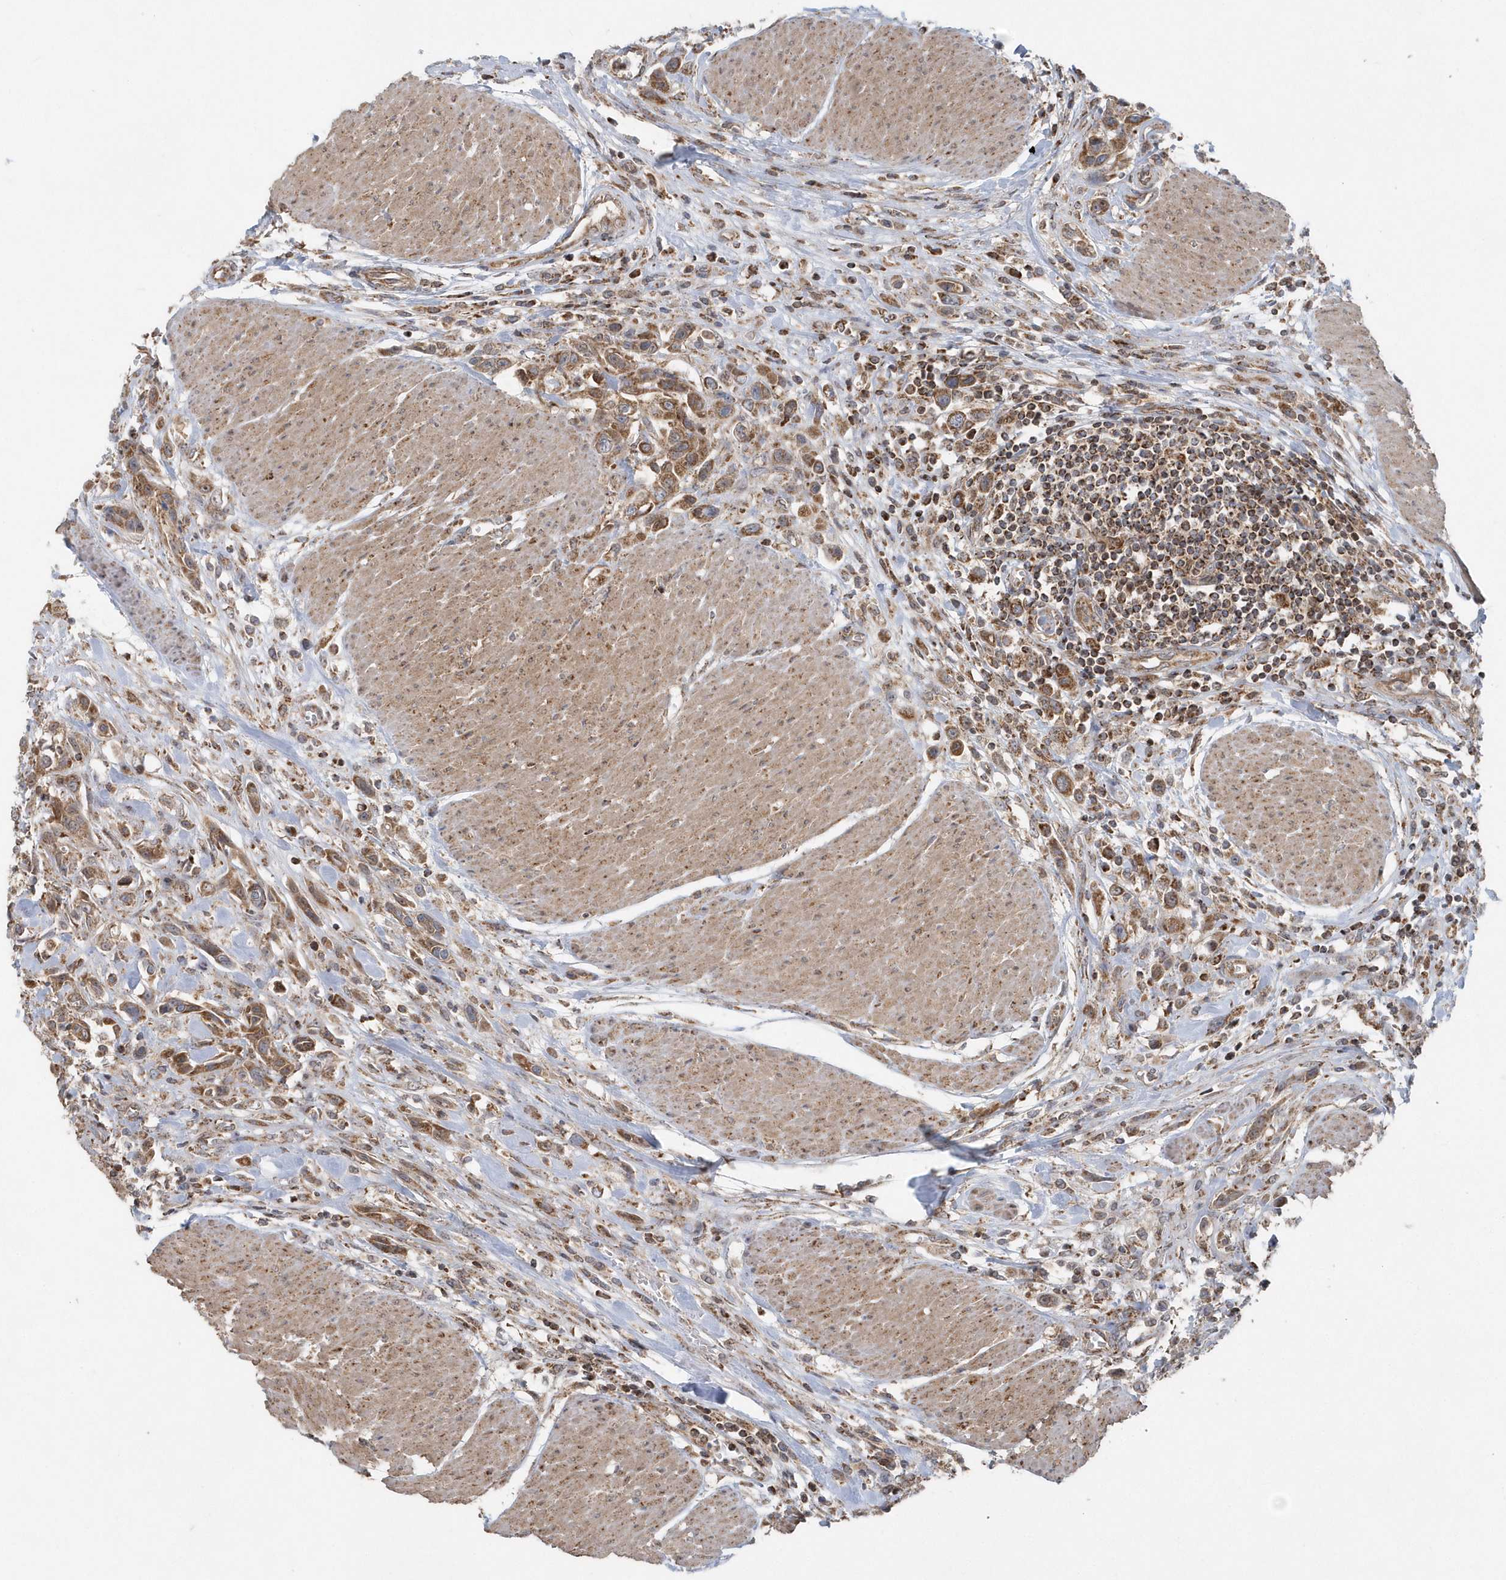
{"staining": {"intensity": "moderate", "quantity": ">75%", "location": "cytoplasmic/membranous"}, "tissue": "urothelial cancer", "cell_type": "Tumor cells", "image_type": "cancer", "snomed": [{"axis": "morphology", "description": "Urothelial carcinoma, High grade"}, {"axis": "topography", "description": "Urinary bladder"}], "caption": "Immunohistochemical staining of urothelial cancer exhibits medium levels of moderate cytoplasmic/membranous positivity in approximately >75% of tumor cells.", "gene": "PPP1R7", "patient": {"sex": "male", "age": 50}}